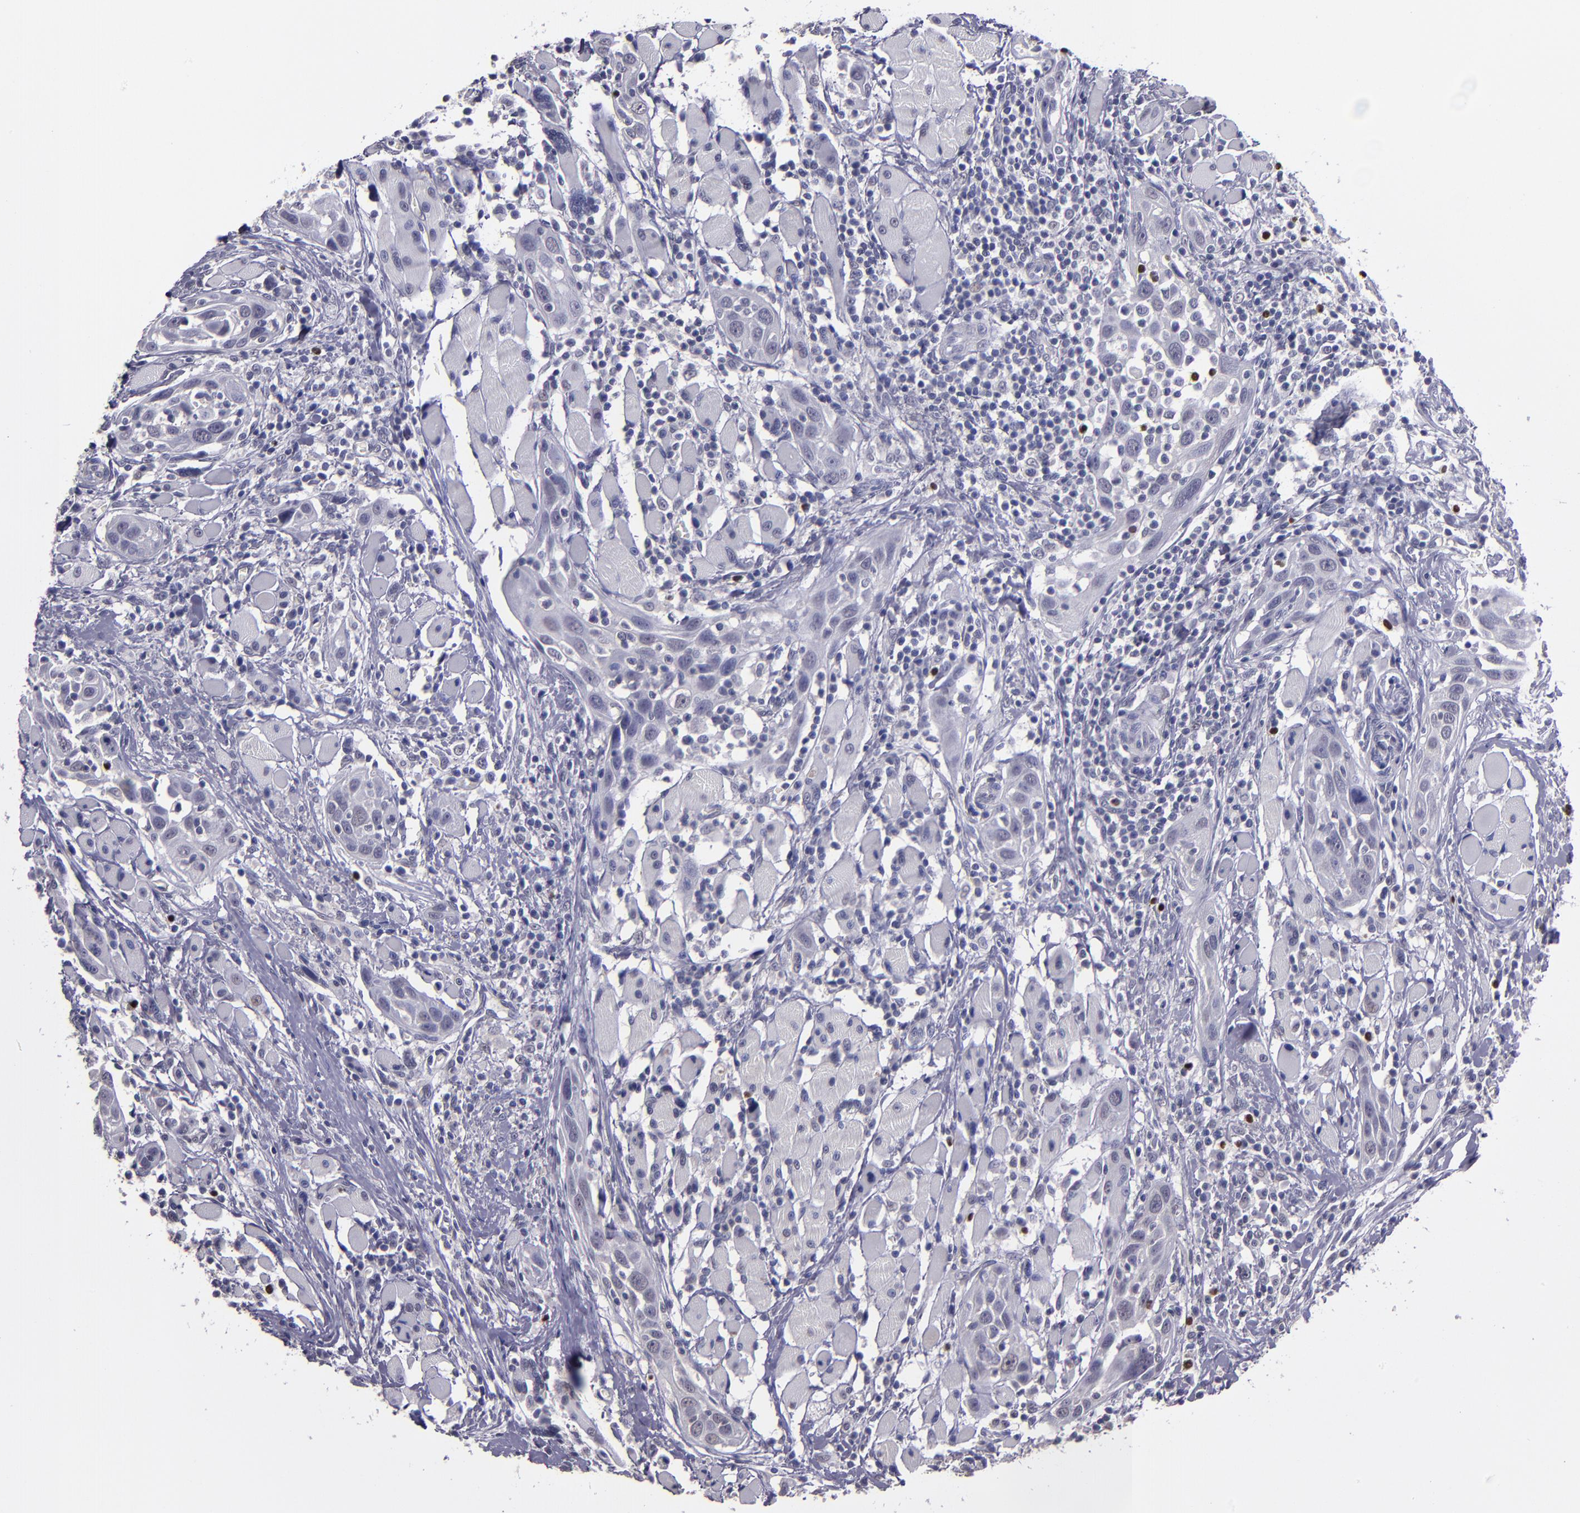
{"staining": {"intensity": "negative", "quantity": "none", "location": "none"}, "tissue": "head and neck cancer", "cell_type": "Tumor cells", "image_type": "cancer", "snomed": [{"axis": "morphology", "description": "Squamous cell carcinoma, NOS"}, {"axis": "topography", "description": "Oral tissue"}, {"axis": "topography", "description": "Head-Neck"}], "caption": "High magnification brightfield microscopy of squamous cell carcinoma (head and neck) stained with DAB (brown) and counterstained with hematoxylin (blue): tumor cells show no significant staining. Brightfield microscopy of immunohistochemistry (IHC) stained with DAB (3,3'-diaminobenzidine) (brown) and hematoxylin (blue), captured at high magnification.", "gene": "CEBPE", "patient": {"sex": "female", "age": 50}}